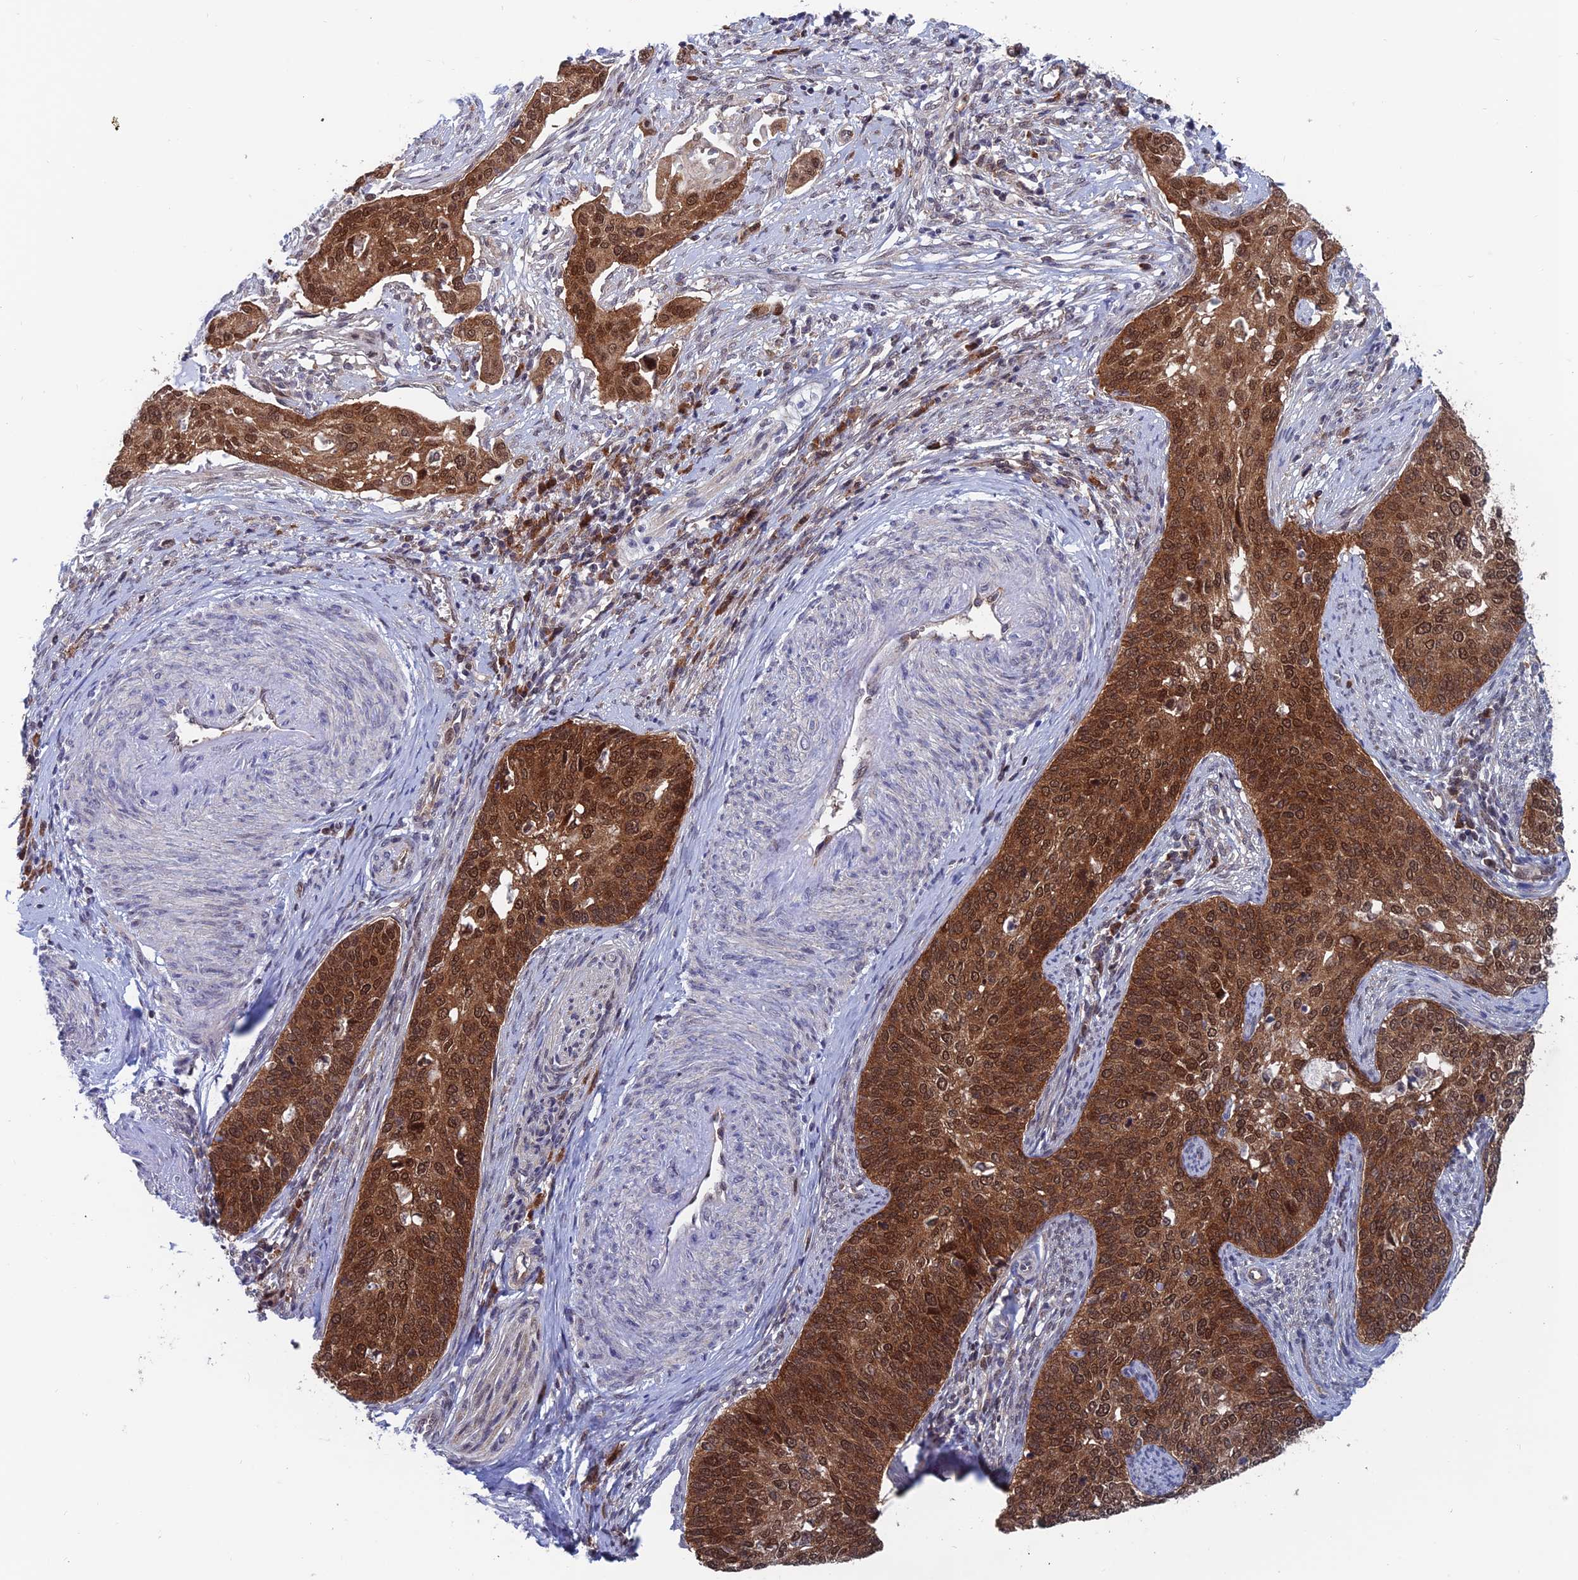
{"staining": {"intensity": "strong", "quantity": ">75%", "location": "cytoplasmic/membranous,nuclear"}, "tissue": "cervical cancer", "cell_type": "Tumor cells", "image_type": "cancer", "snomed": [{"axis": "morphology", "description": "Squamous cell carcinoma, NOS"}, {"axis": "topography", "description": "Cervix"}], "caption": "IHC image of neoplastic tissue: cervical squamous cell carcinoma stained using immunohistochemistry demonstrates high levels of strong protein expression localized specifically in the cytoplasmic/membranous and nuclear of tumor cells, appearing as a cytoplasmic/membranous and nuclear brown color.", "gene": "IGBP1", "patient": {"sex": "female", "age": 44}}